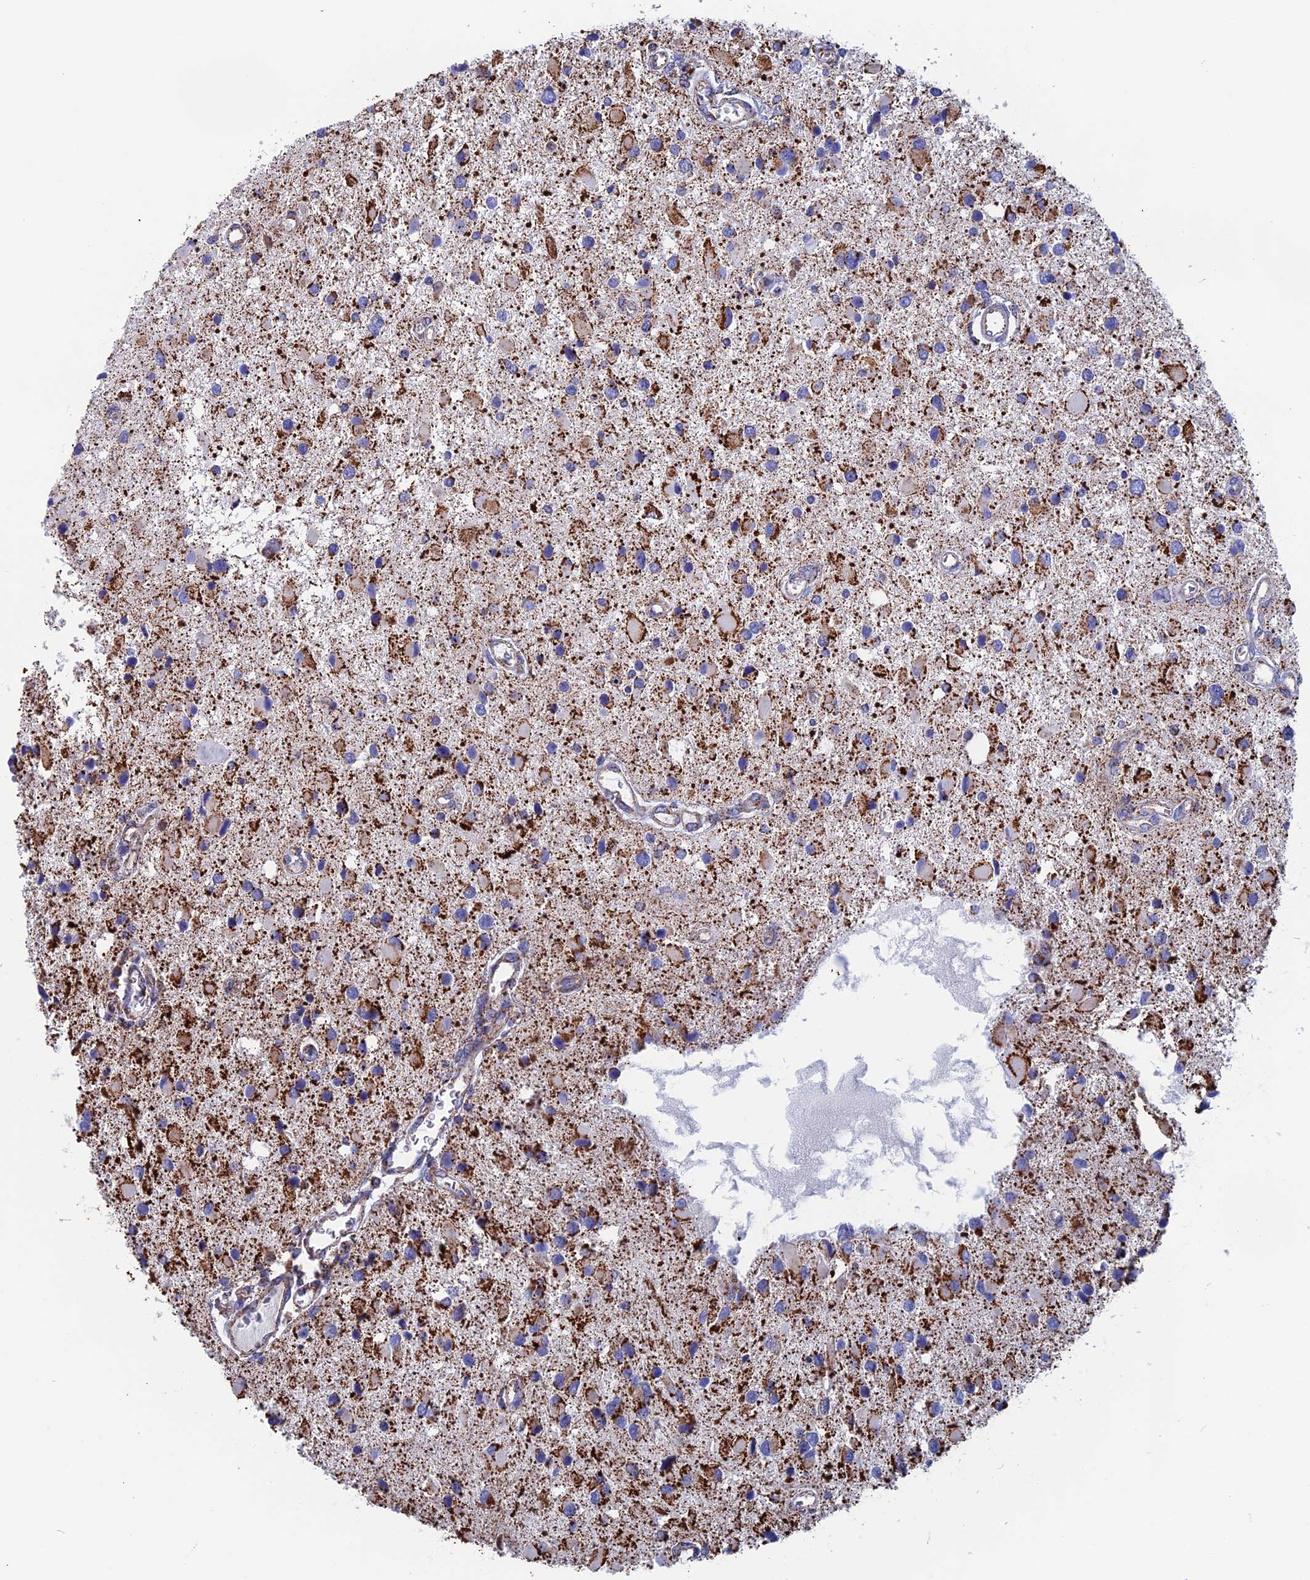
{"staining": {"intensity": "strong", "quantity": "25%-75%", "location": "cytoplasmic/membranous"}, "tissue": "glioma", "cell_type": "Tumor cells", "image_type": "cancer", "snomed": [{"axis": "morphology", "description": "Glioma, malignant, High grade"}, {"axis": "topography", "description": "Brain"}], "caption": "Immunohistochemistry (IHC) (DAB (3,3'-diaminobenzidine)) staining of human glioma demonstrates strong cytoplasmic/membranous protein expression in about 25%-75% of tumor cells.", "gene": "WDR83", "patient": {"sex": "male", "age": 53}}